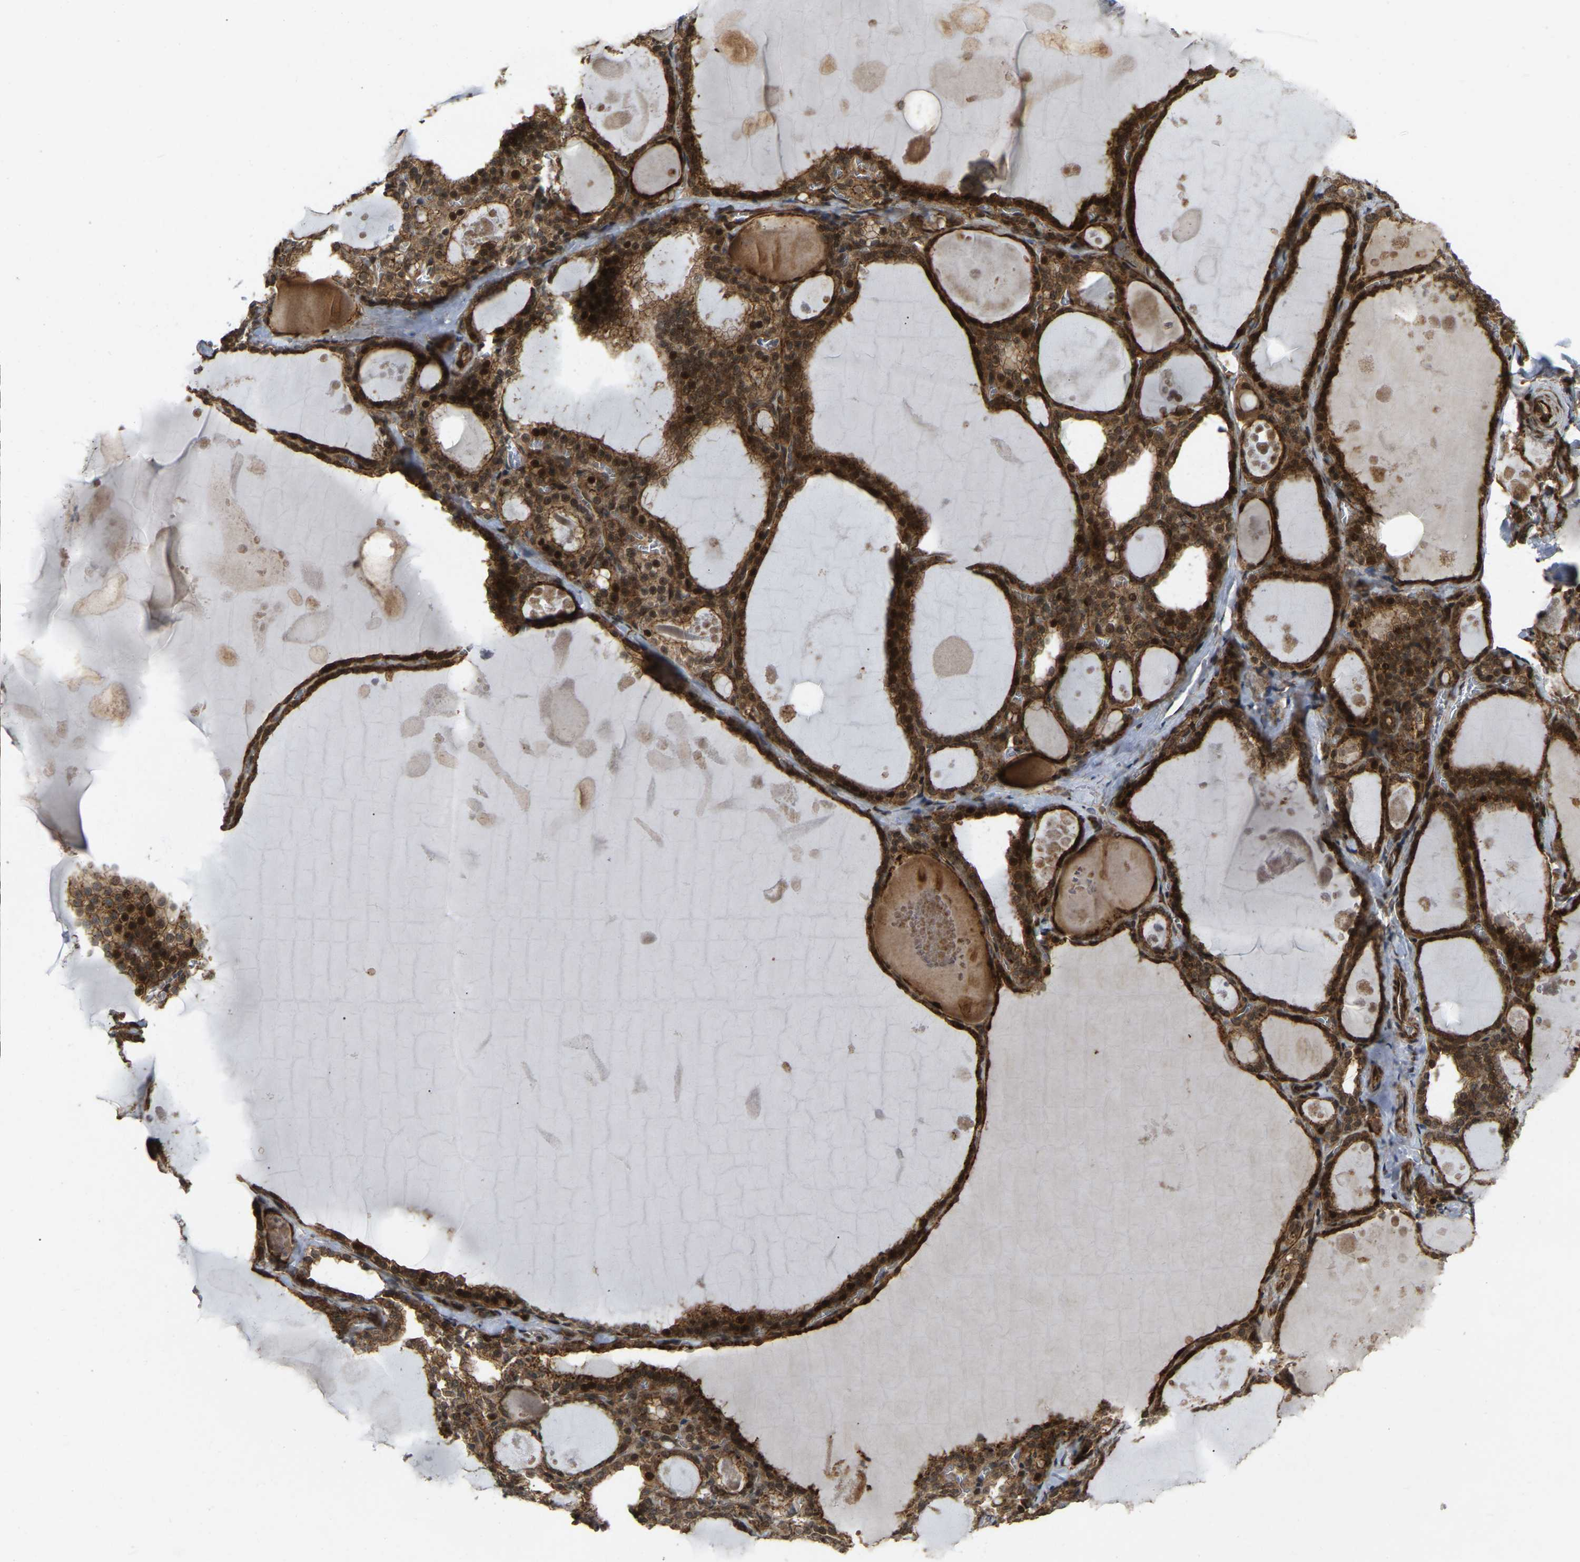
{"staining": {"intensity": "strong", "quantity": ">75%", "location": "cytoplasmic/membranous,nuclear"}, "tissue": "thyroid gland", "cell_type": "Glandular cells", "image_type": "normal", "snomed": [{"axis": "morphology", "description": "Normal tissue, NOS"}, {"axis": "topography", "description": "Thyroid gland"}], "caption": "Thyroid gland was stained to show a protein in brown. There is high levels of strong cytoplasmic/membranous,nuclear positivity in about >75% of glandular cells. (DAB (3,3'-diaminobenzidine) IHC with brightfield microscopy, high magnification).", "gene": "KIAA1549", "patient": {"sex": "male", "age": 56}}